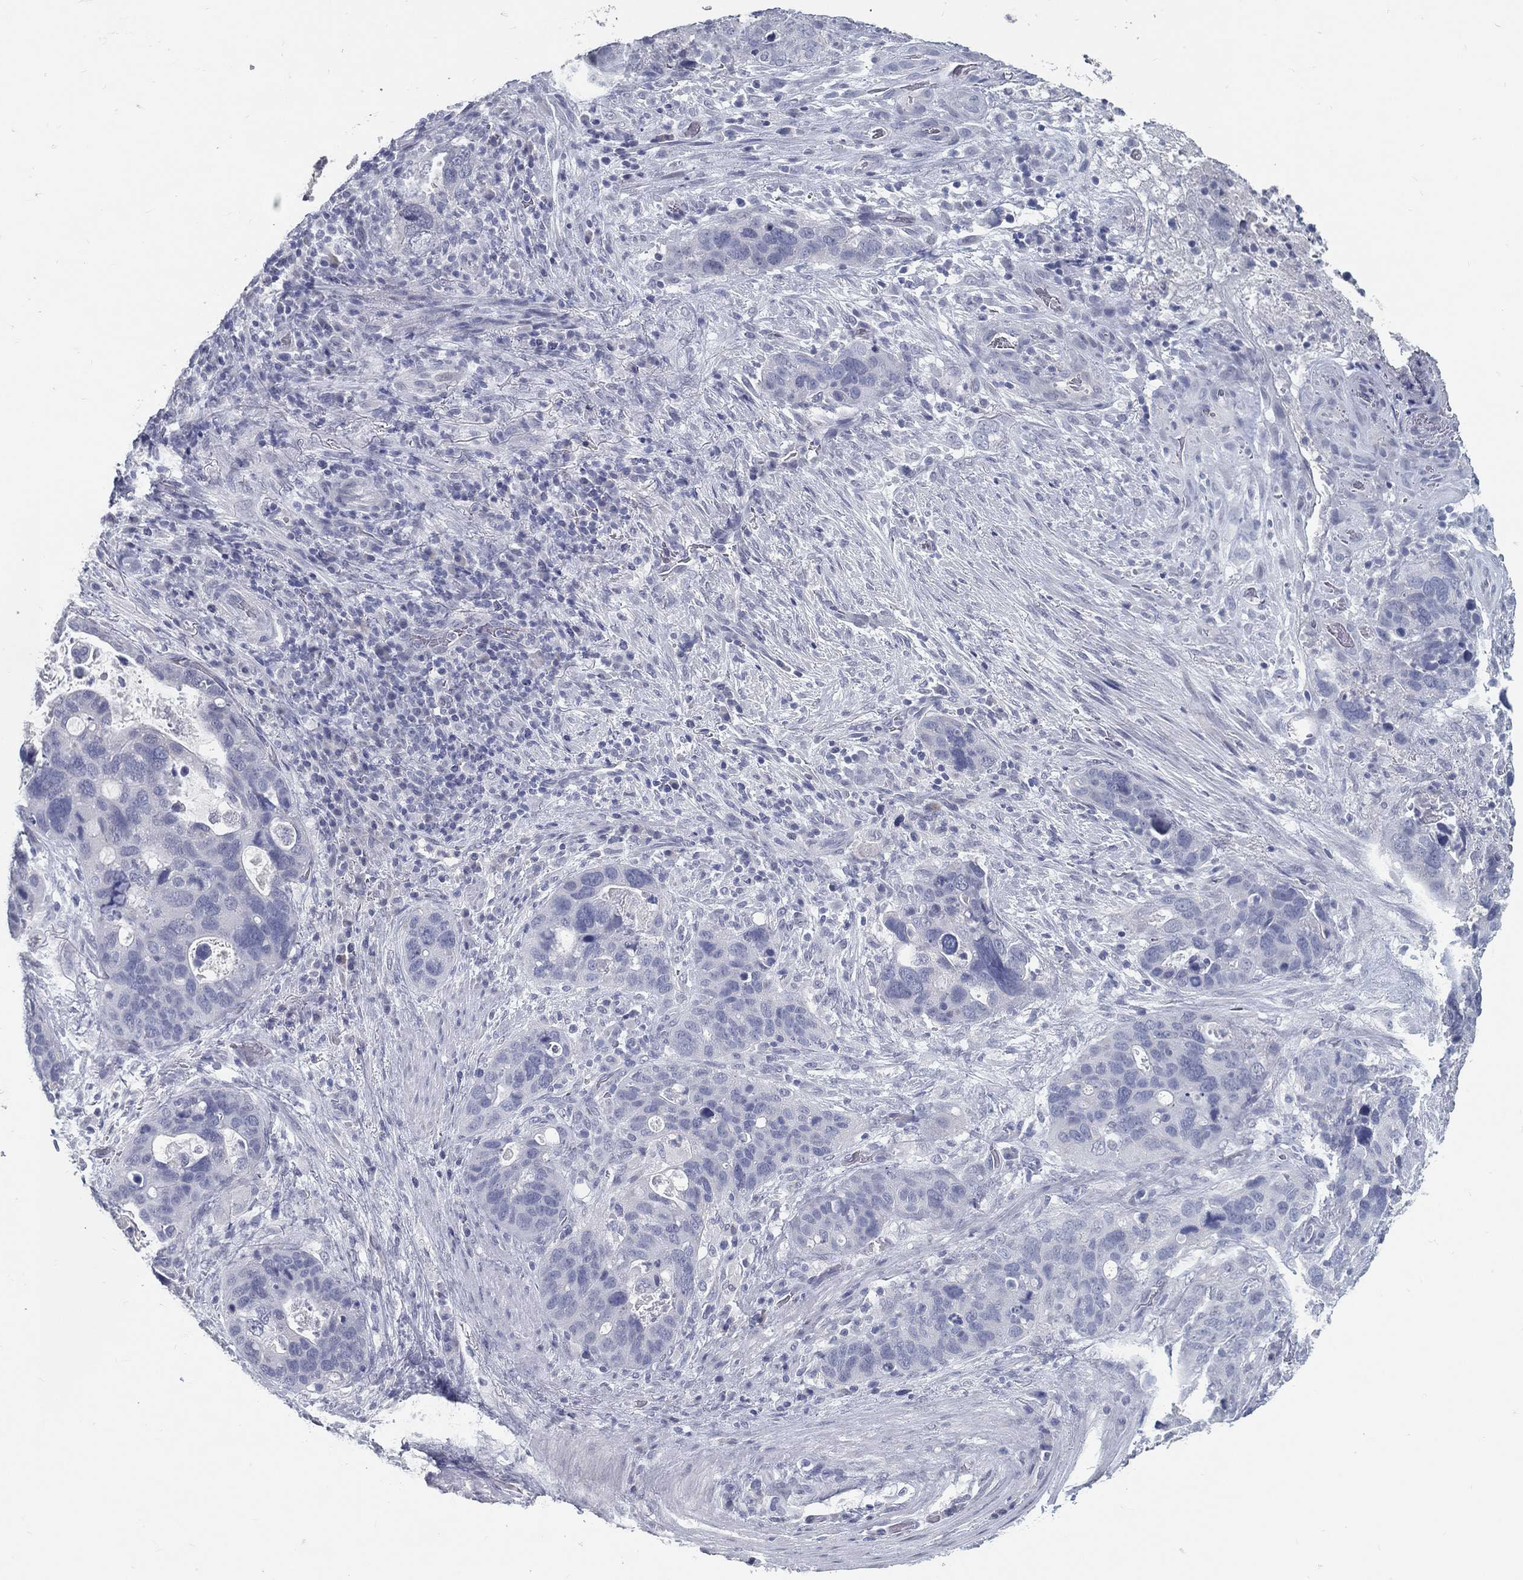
{"staining": {"intensity": "negative", "quantity": "none", "location": "none"}, "tissue": "stomach cancer", "cell_type": "Tumor cells", "image_type": "cancer", "snomed": [{"axis": "morphology", "description": "Adenocarcinoma, NOS"}, {"axis": "topography", "description": "Stomach"}], "caption": "Stomach cancer (adenocarcinoma) stained for a protein using IHC reveals no expression tumor cells.", "gene": "ACE2", "patient": {"sex": "male", "age": 54}}